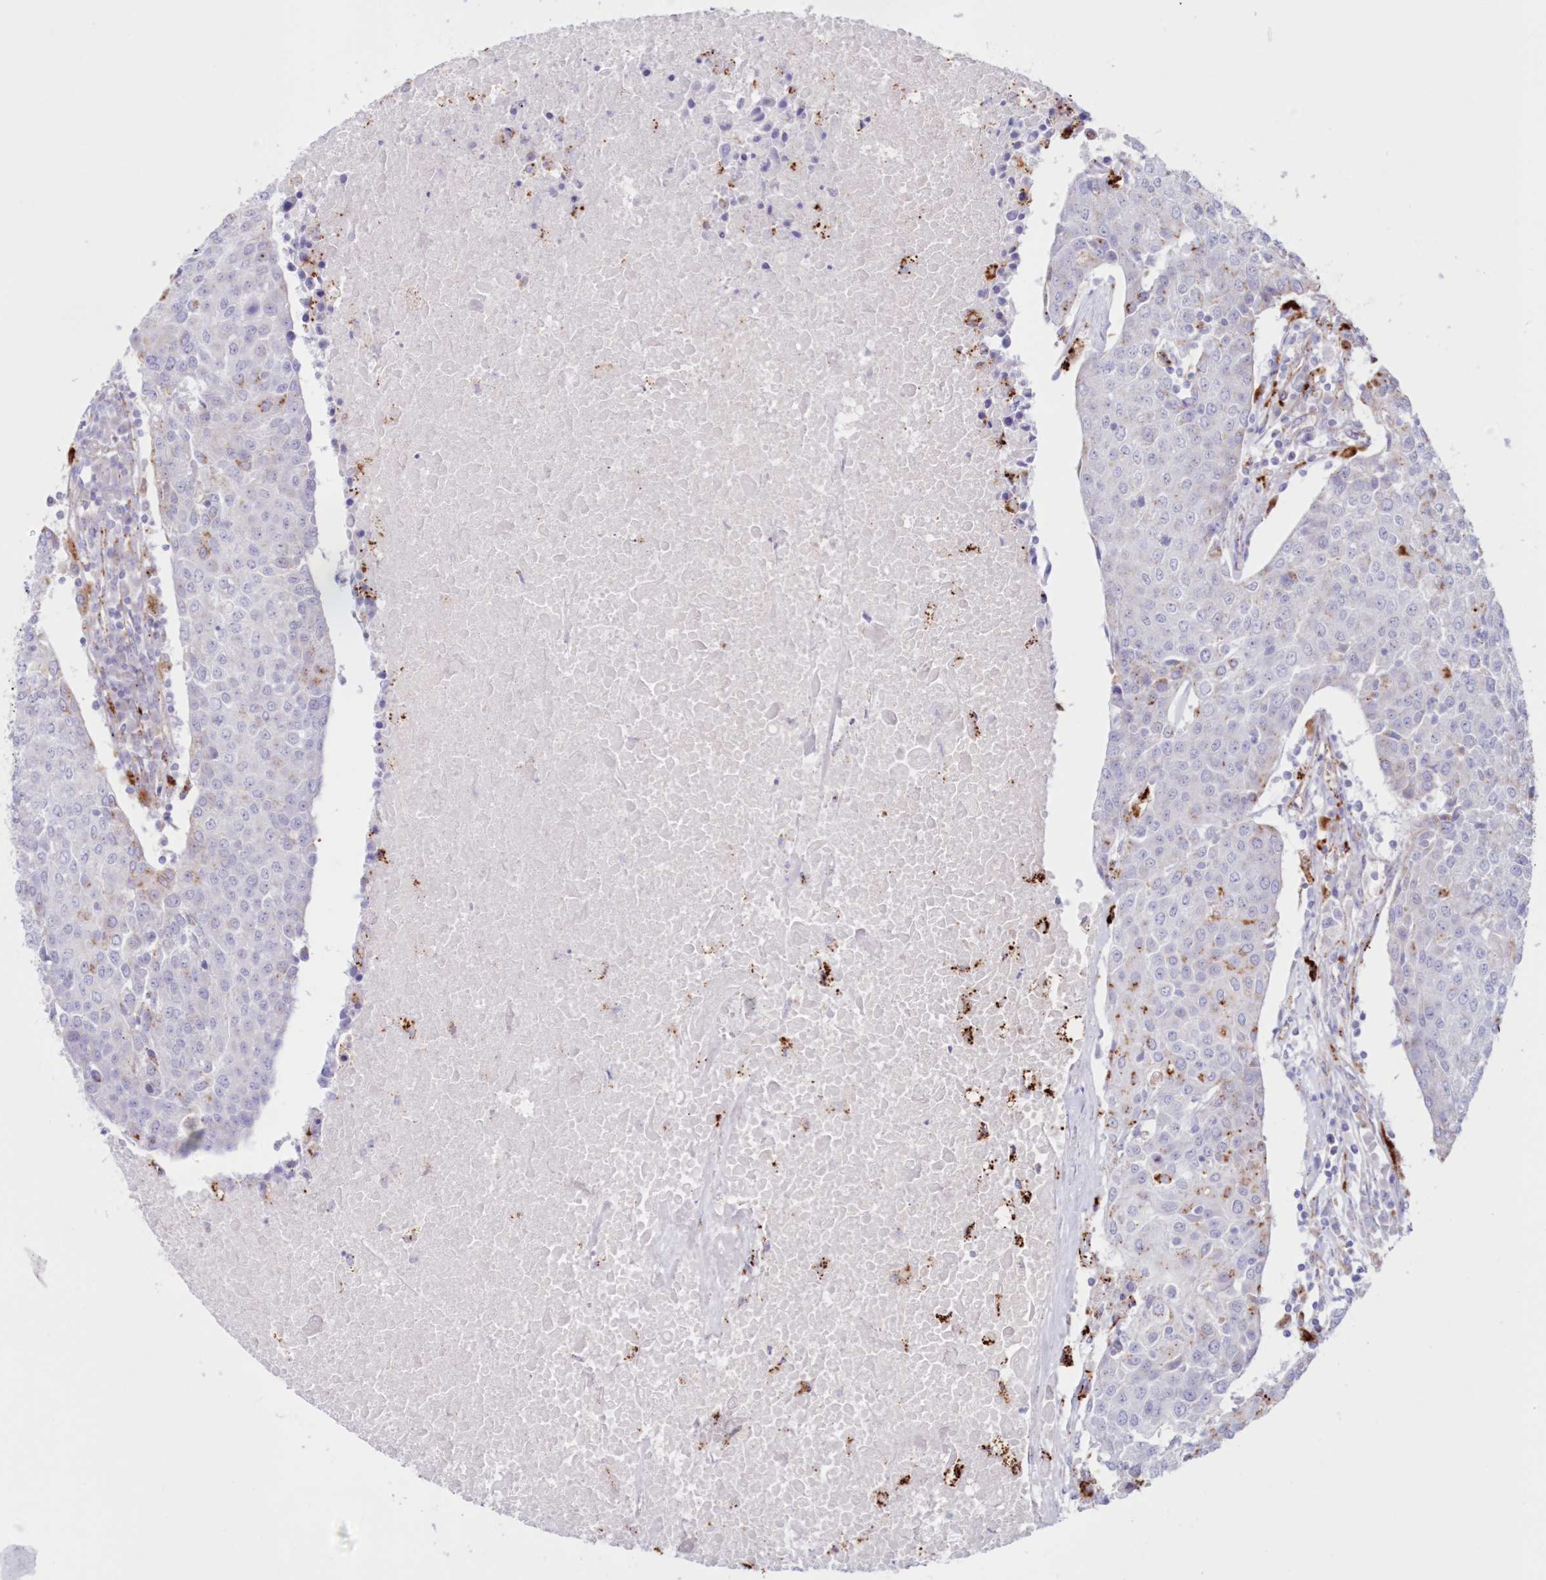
{"staining": {"intensity": "weak", "quantity": "<25%", "location": "cytoplasmic/membranous"}, "tissue": "urothelial cancer", "cell_type": "Tumor cells", "image_type": "cancer", "snomed": [{"axis": "morphology", "description": "Urothelial carcinoma, High grade"}, {"axis": "topography", "description": "Urinary bladder"}], "caption": "The histopathology image shows no staining of tumor cells in high-grade urothelial carcinoma.", "gene": "TPP1", "patient": {"sex": "female", "age": 85}}